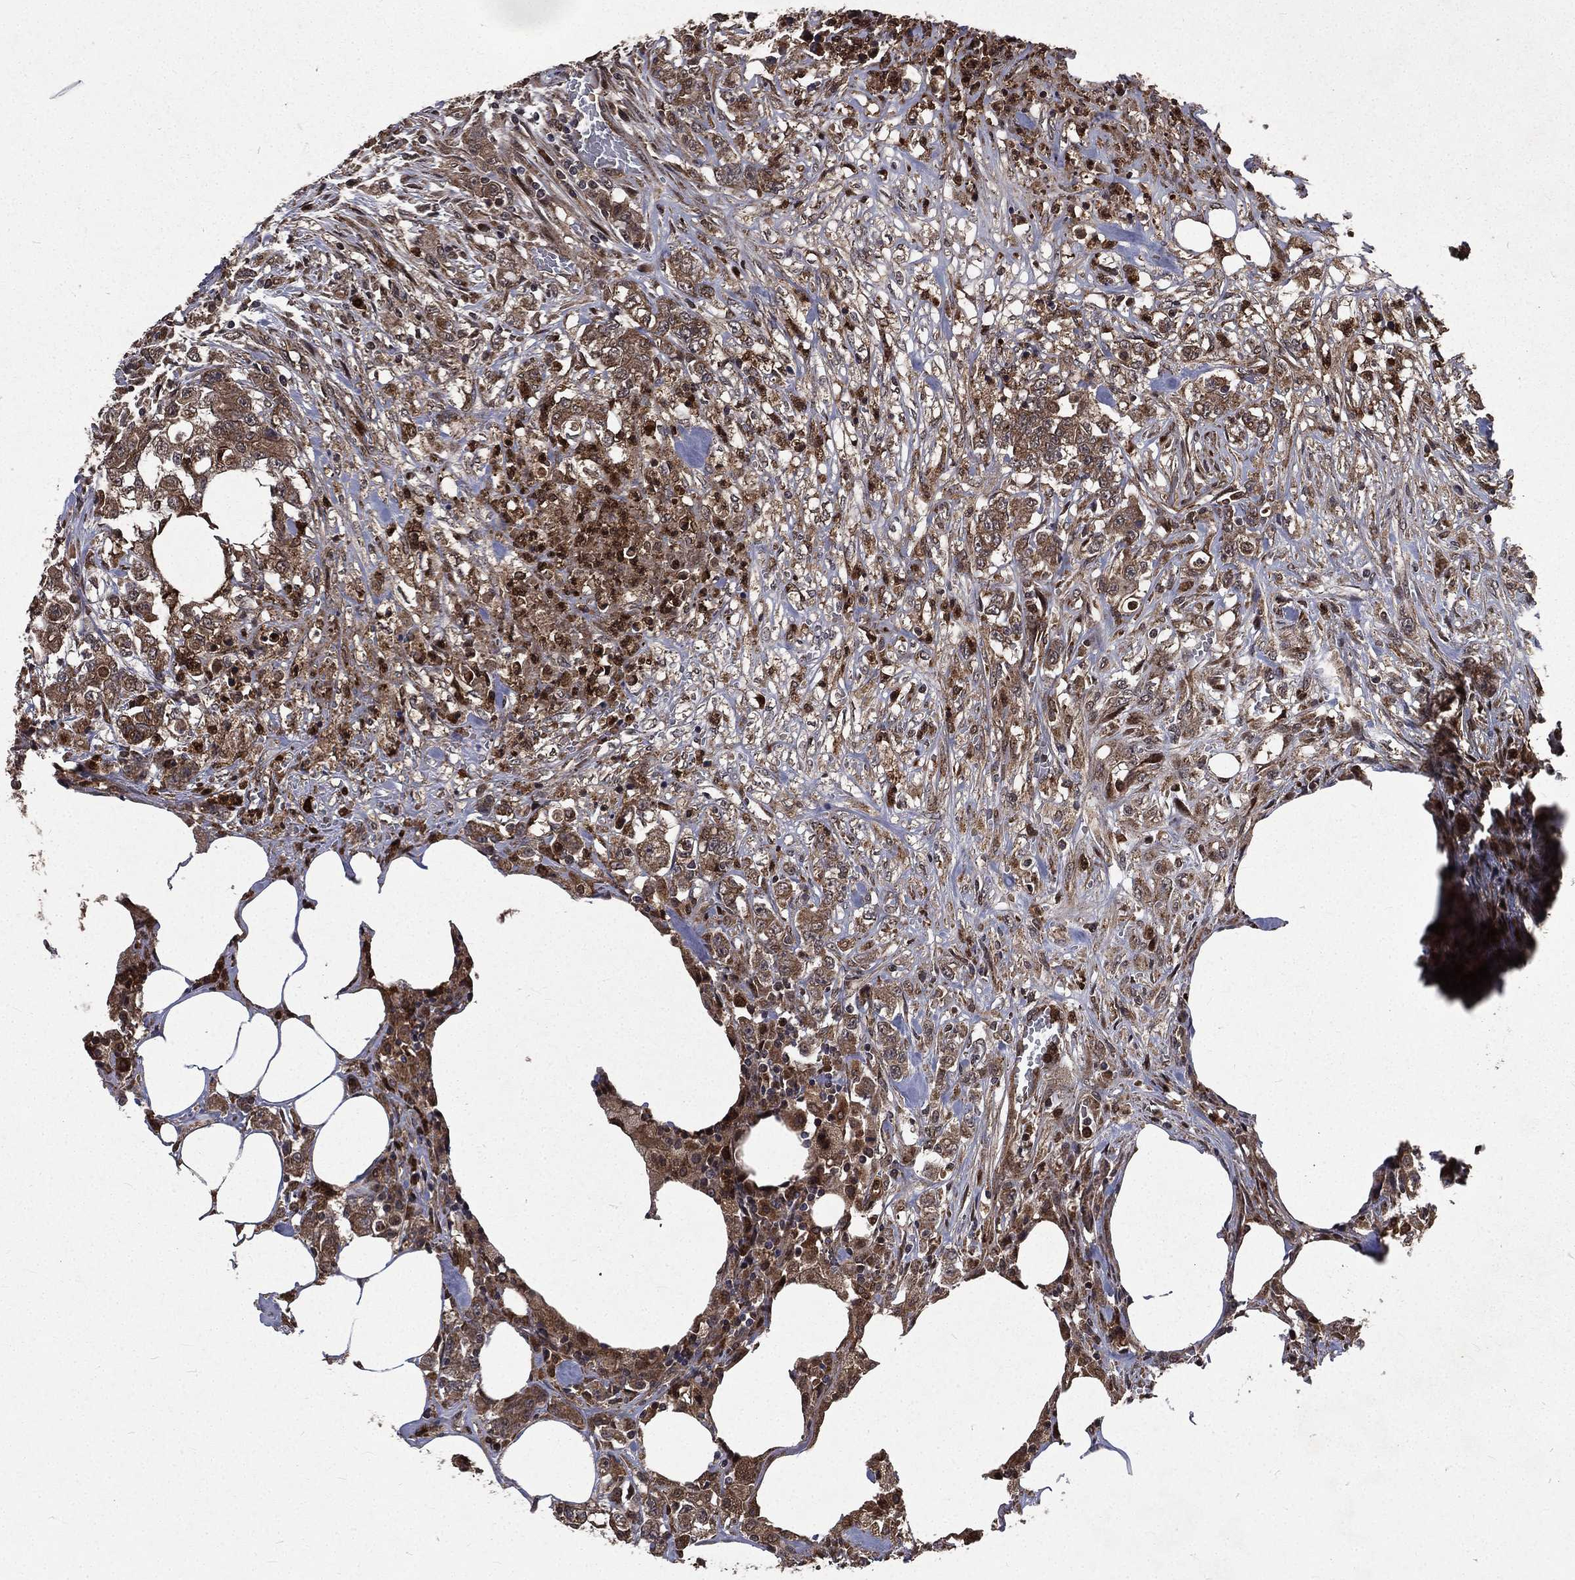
{"staining": {"intensity": "moderate", "quantity": ">75%", "location": "cytoplasmic/membranous"}, "tissue": "colorectal cancer", "cell_type": "Tumor cells", "image_type": "cancer", "snomed": [{"axis": "morphology", "description": "Adenocarcinoma, NOS"}, {"axis": "topography", "description": "Colon"}], "caption": "Colorectal cancer (adenocarcinoma) stained with IHC shows moderate cytoplasmic/membranous staining in about >75% of tumor cells.", "gene": "LENG8", "patient": {"sex": "female", "age": 48}}